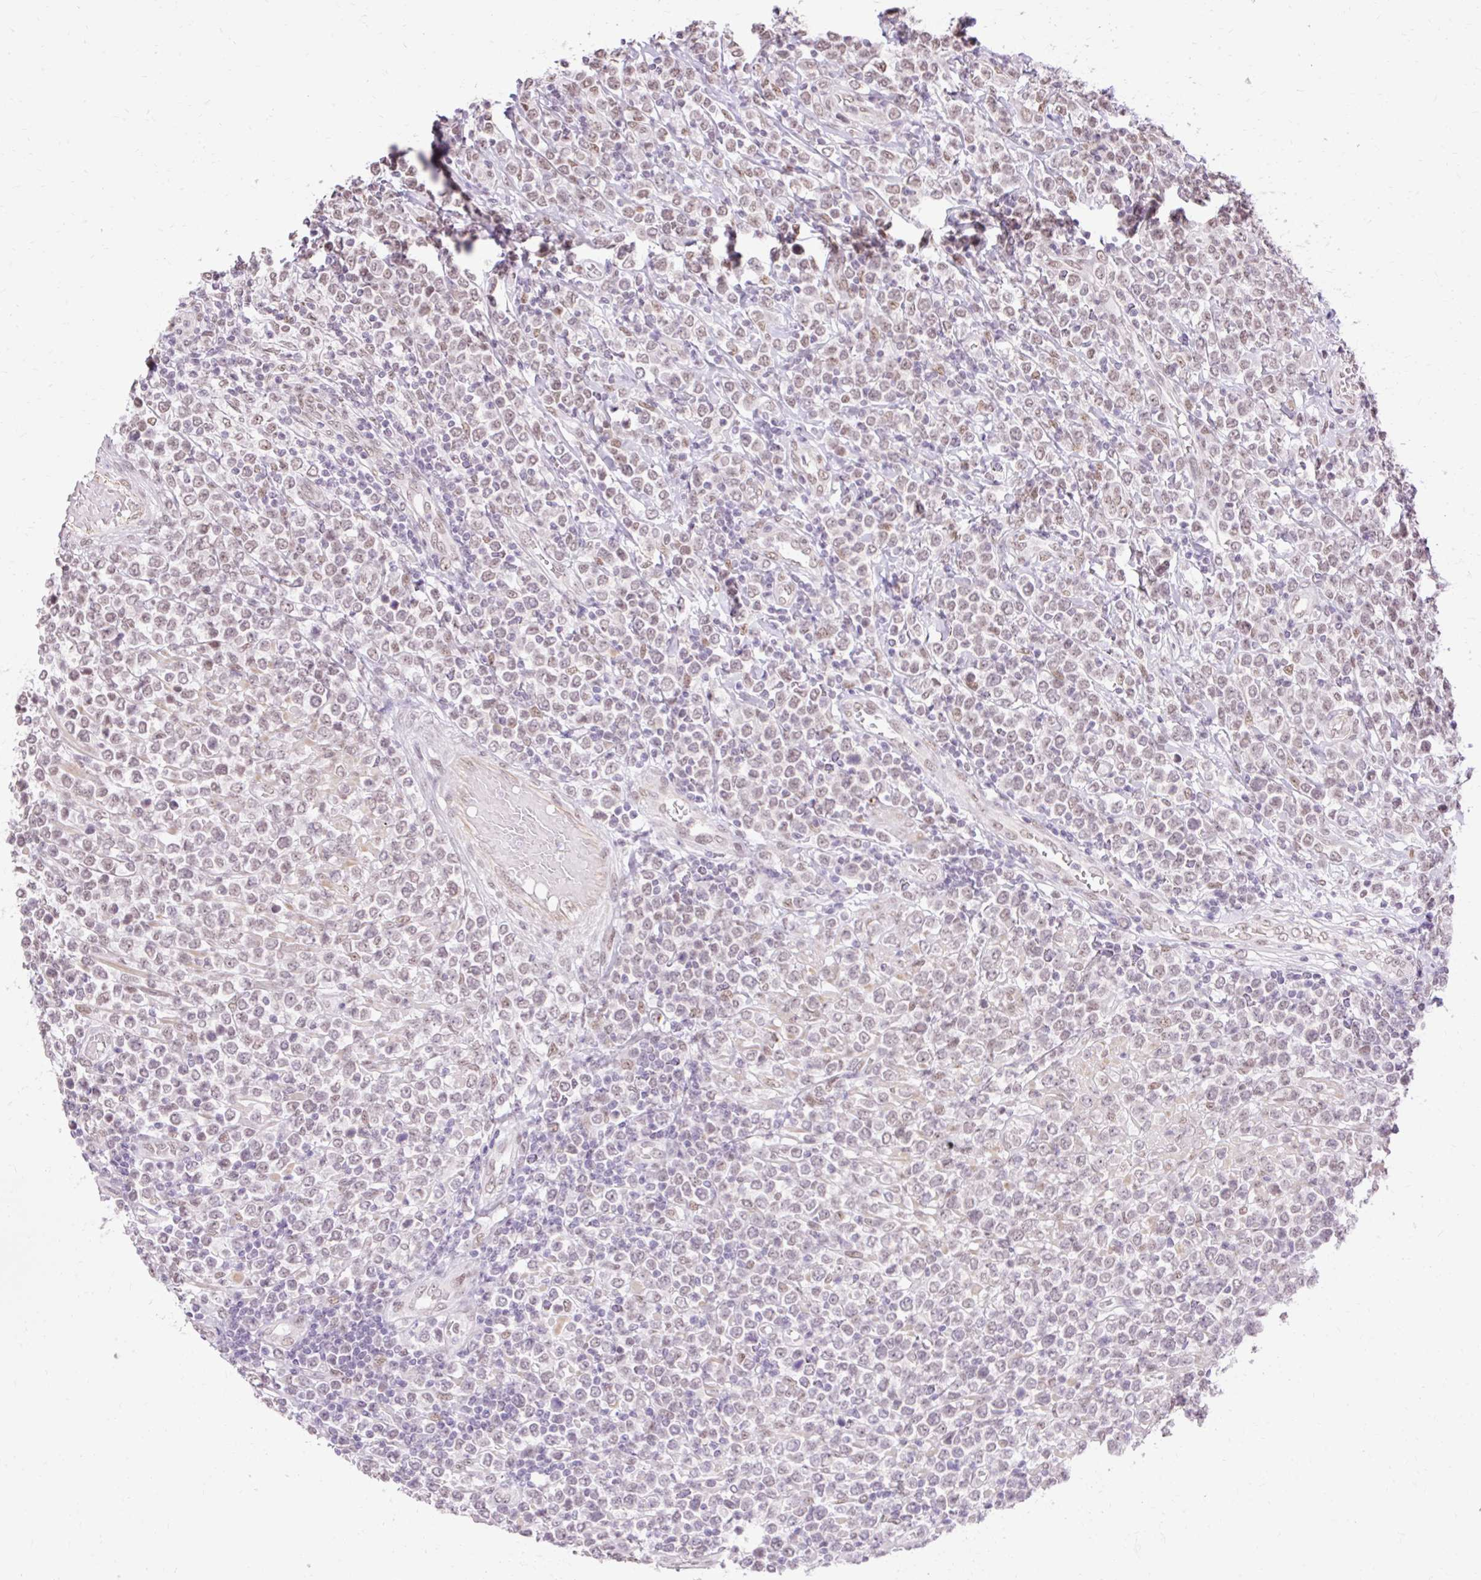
{"staining": {"intensity": "weak", "quantity": "<25%", "location": "nuclear"}, "tissue": "lymphoma", "cell_type": "Tumor cells", "image_type": "cancer", "snomed": [{"axis": "morphology", "description": "Malignant lymphoma, non-Hodgkin's type, High grade"}, {"axis": "topography", "description": "Soft tissue"}], "caption": "A photomicrograph of human malignant lymphoma, non-Hodgkin's type (high-grade) is negative for staining in tumor cells. (DAB immunohistochemistry visualized using brightfield microscopy, high magnification).", "gene": "NPIPB12", "patient": {"sex": "female", "age": 56}}